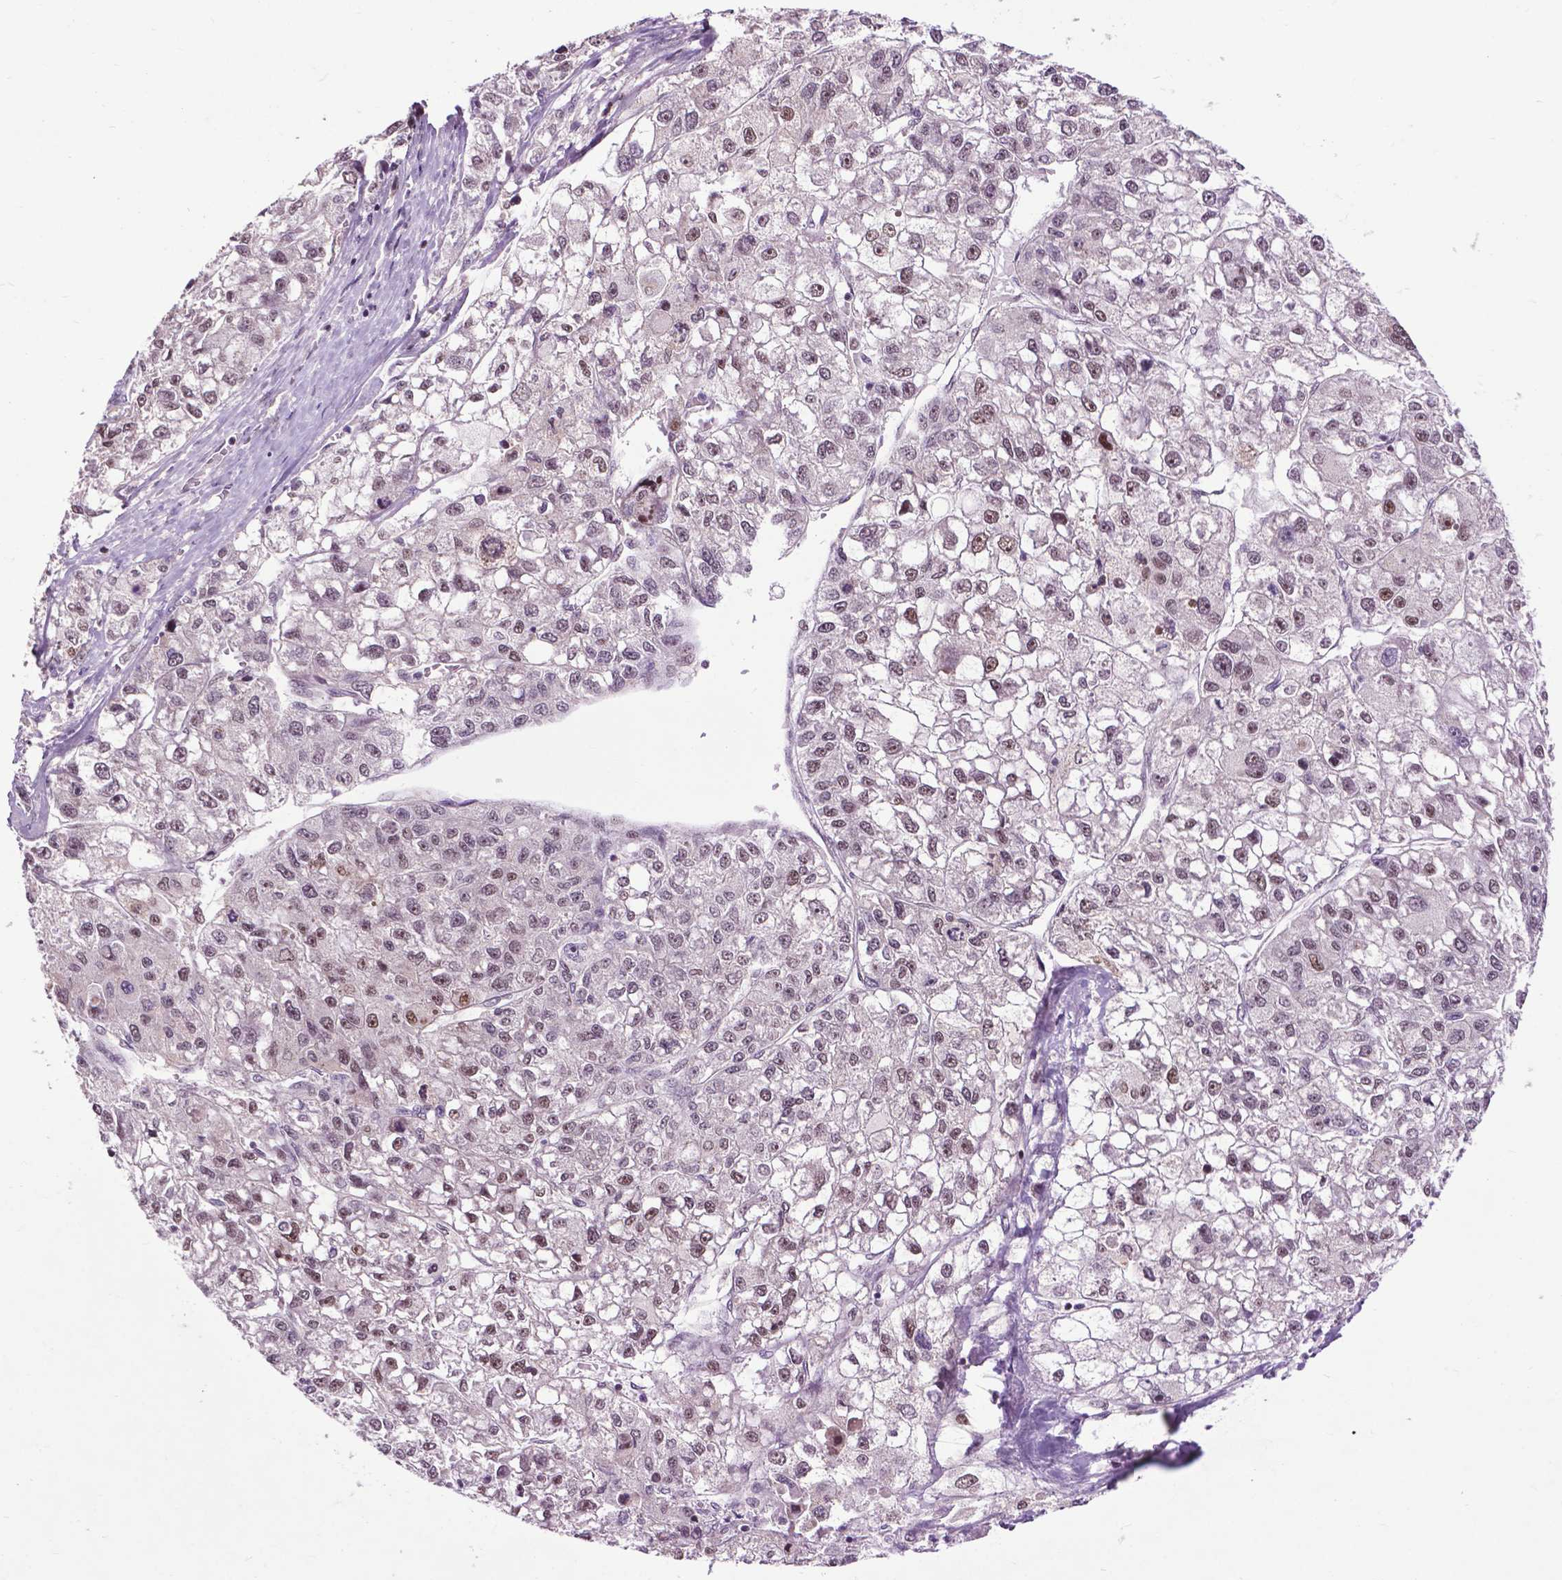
{"staining": {"intensity": "weak", "quantity": "25%-75%", "location": "nuclear"}, "tissue": "liver cancer", "cell_type": "Tumor cells", "image_type": "cancer", "snomed": [{"axis": "morphology", "description": "Carcinoma, Hepatocellular, NOS"}, {"axis": "topography", "description": "Liver"}], "caption": "Tumor cells display low levels of weak nuclear expression in approximately 25%-75% of cells in liver hepatocellular carcinoma. The protein of interest is shown in brown color, while the nuclei are stained blue.", "gene": "EAF1", "patient": {"sex": "male", "age": 56}}